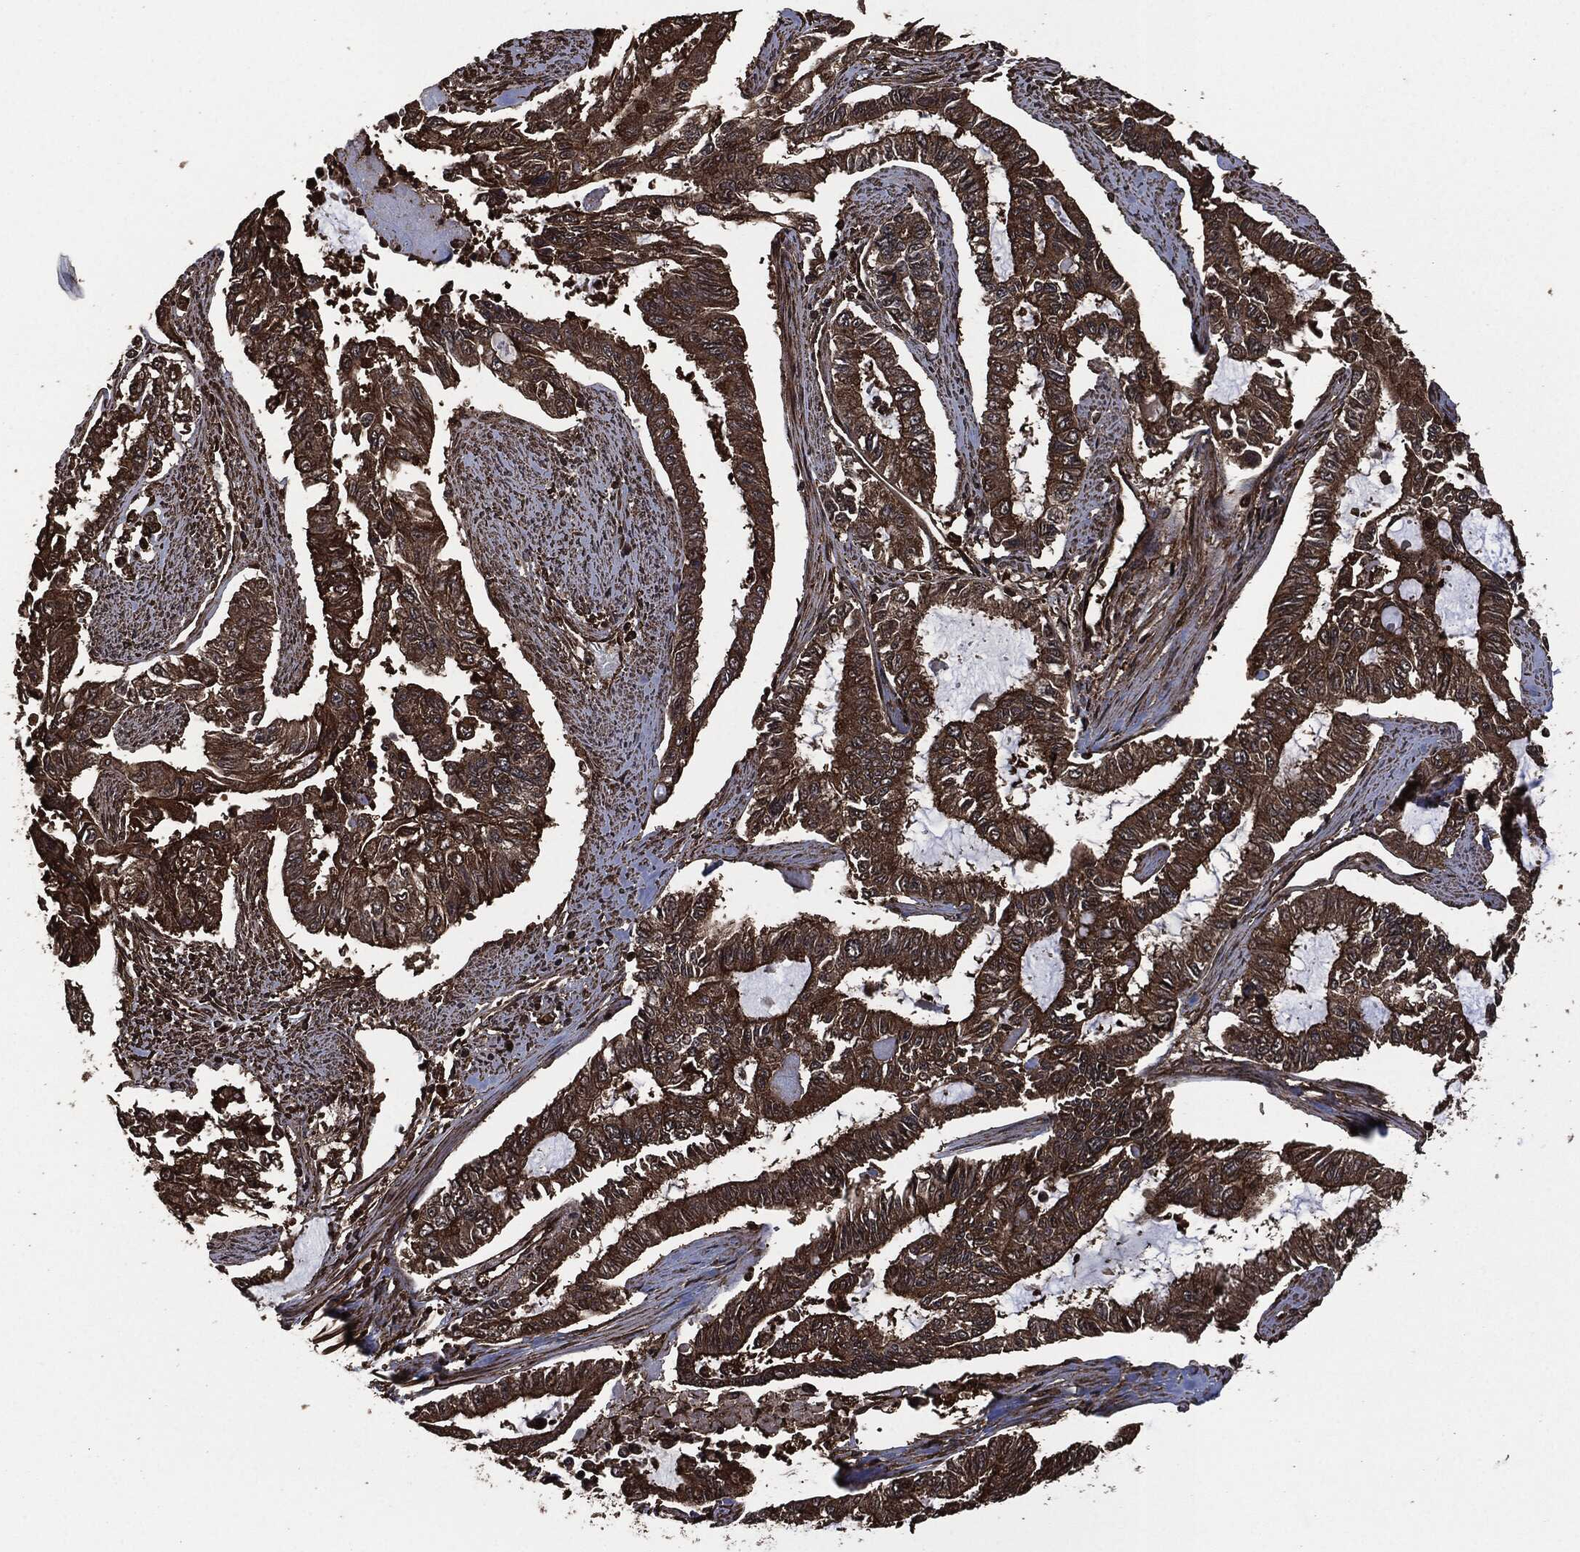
{"staining": {"intensity": "strong", "quantity": ">75%", "location": "cytoplasmic/membranous"}, "tissue": "endometrial cancer", "cell_type": "Tumor cells", "image_type": "cancer", "snomed": [{"axis": "morphology", "description": "Adenocarcinoma, NOS"}, {"axis": "topography", "description": "Uterus"}], "caption": "The histopathology image shows immunohistochemical staining of endometrial cancer (adenocarcinoma). There is strong cytoplasmic/membranous expression is present in approximately >75% of tumor cells.", "gene": "HRAS", "patient": {"sex": "female", "age": 59}}